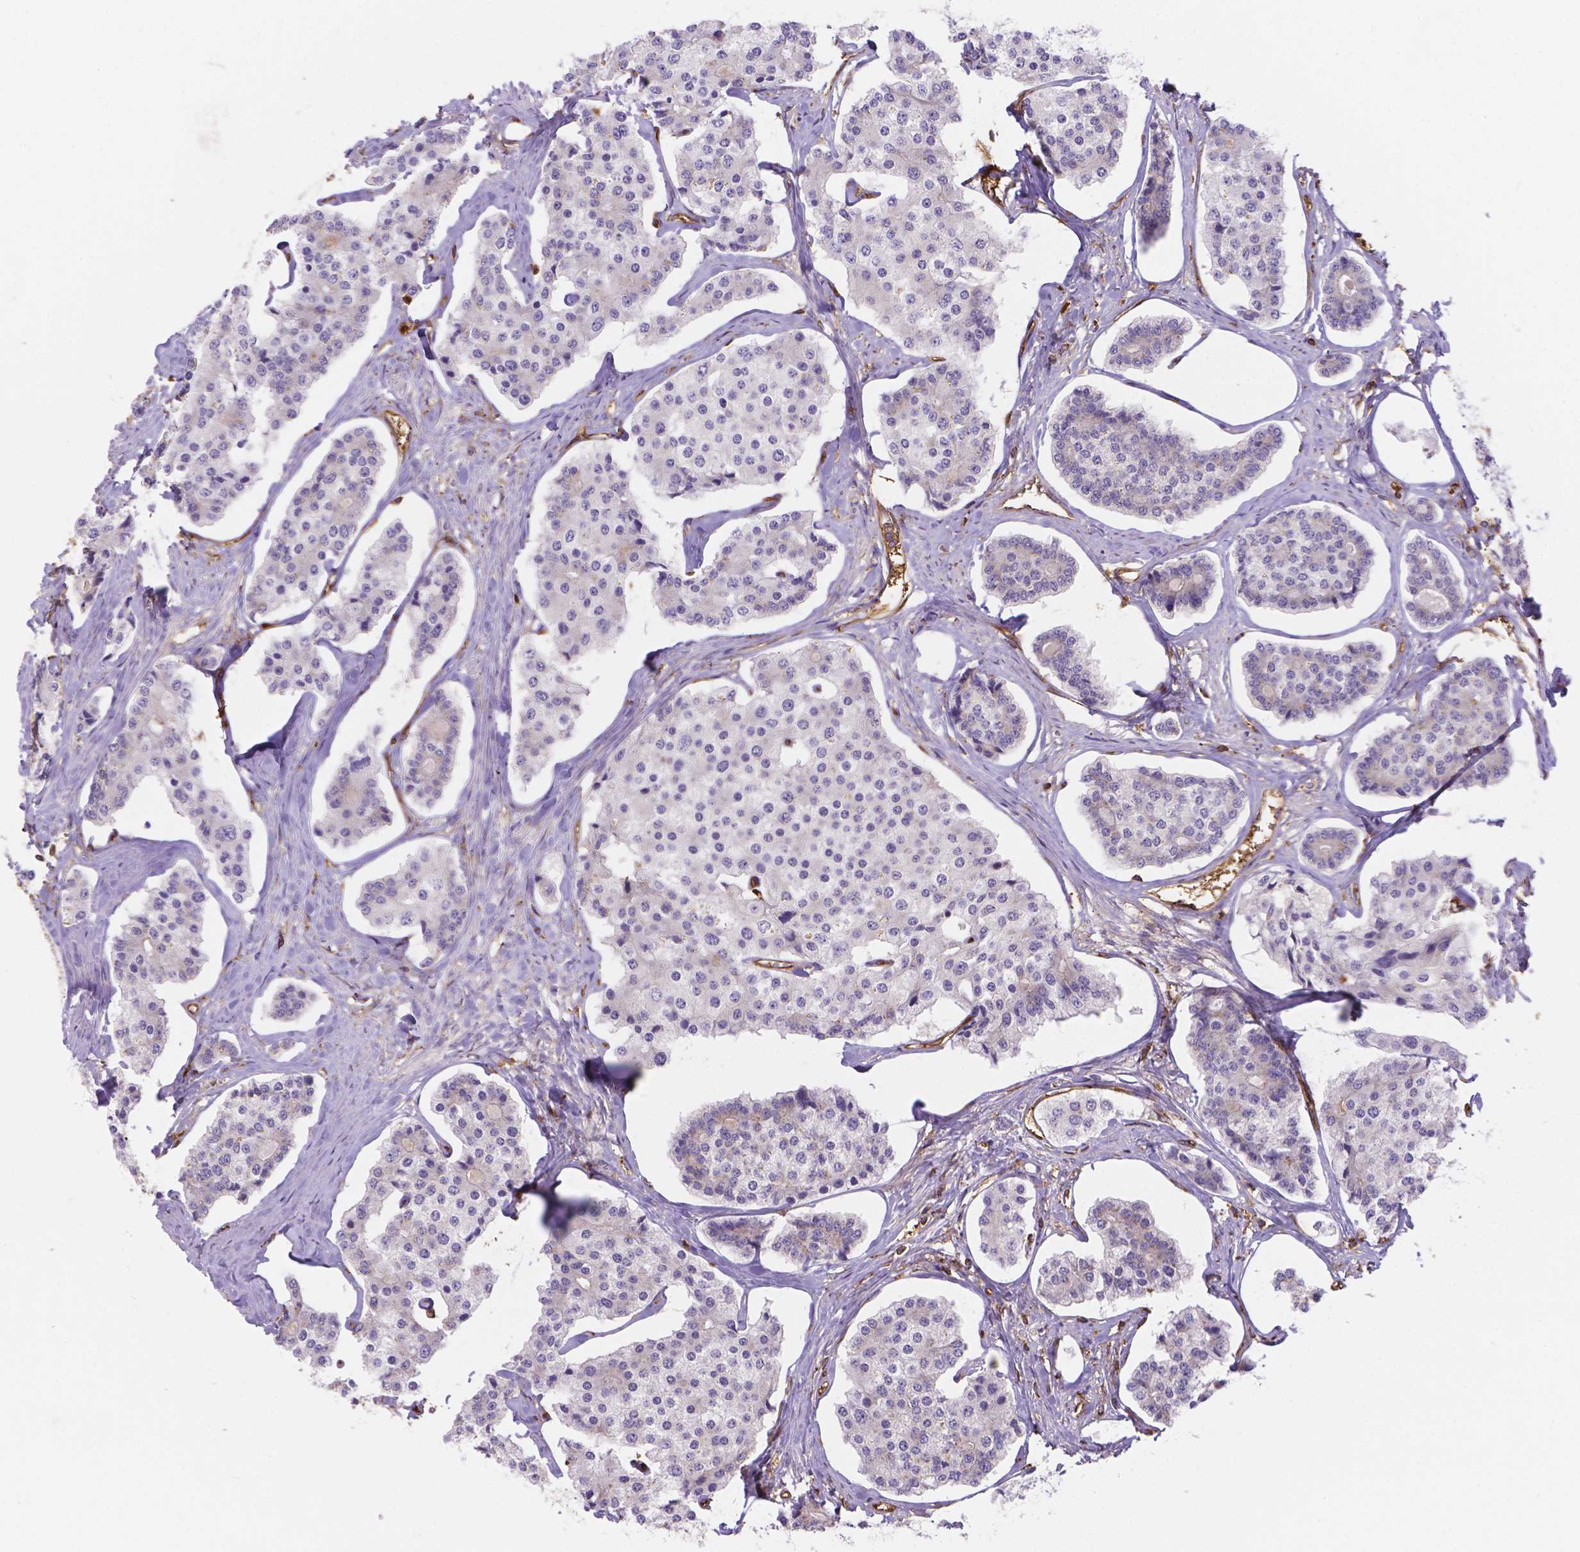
{"staining": {"intensity": "negative", "quantity": "none", "location": "none"}, "tissue": "carcinoid", "cell_type": "Tumor cells", "image_type": "cancer", "snomed": [{"axis": "morphology", "description": "Carcinoid, malignant, NOS"}, {"axis": "topography", "description": "Small intestine"}], "caption": "DAB immunohistochemical staining of human malignant carcinoid exhibits no significant positivity in tumor cells.", "gene": "DMWD", "patient": {"sex": "female", "age": 65}}